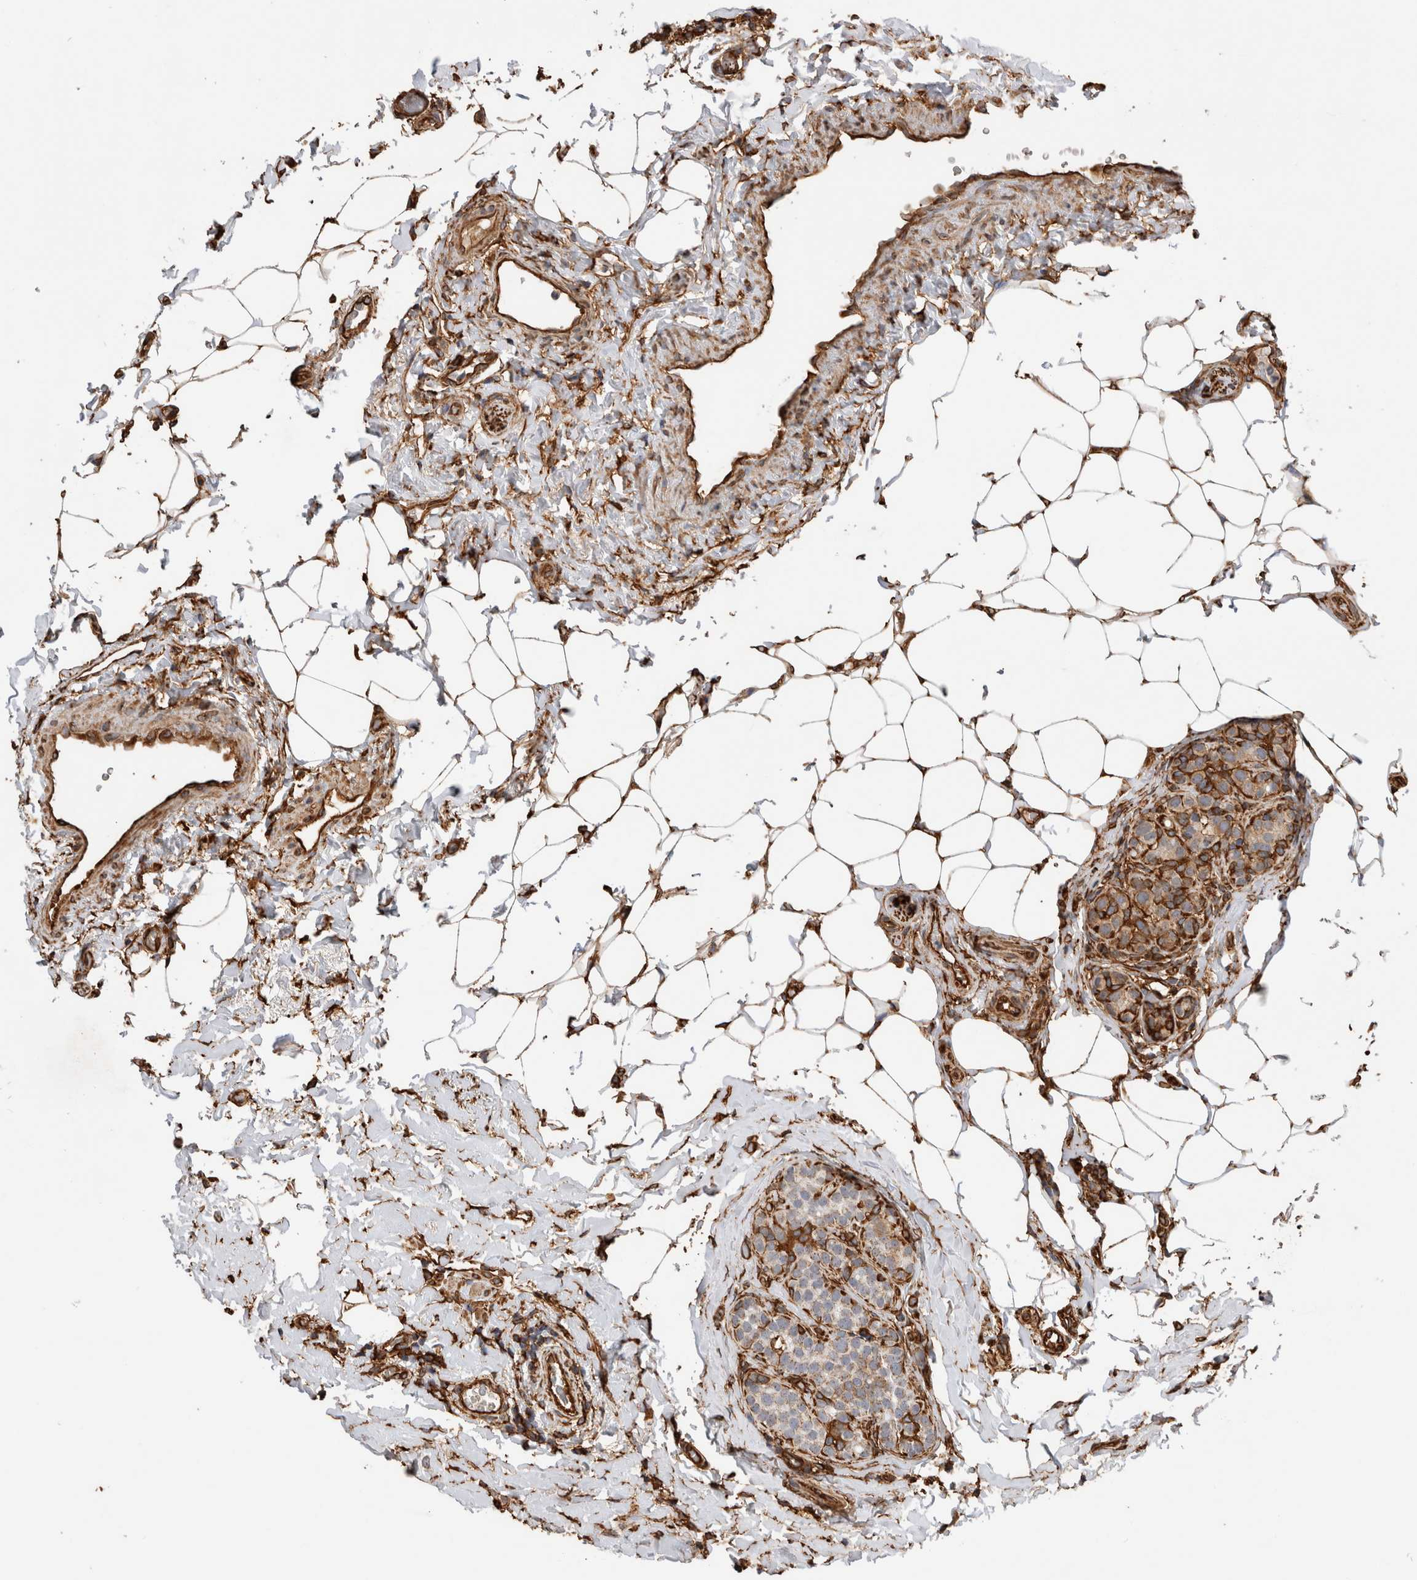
{"staining": {"intensity": "moderate", "quantity": ">75%", "location": "cytoplasmic/membranous"}, "tissue": "breast cancer", "cell_type": "Tumor cells", "image_type": "cancer", "snomed": [{"axis": "morphology", "description": "Lobular carcinoma"}, {"axis": "topography", "description": "Breast"}], "caption": "A brown stain highlights moderate cytoplasmic/membranous expression of a protein in breast lobular carcinoma tumor cells.", "gene": "ZNF397", "patient": {"sex": "female", "age": 50}}